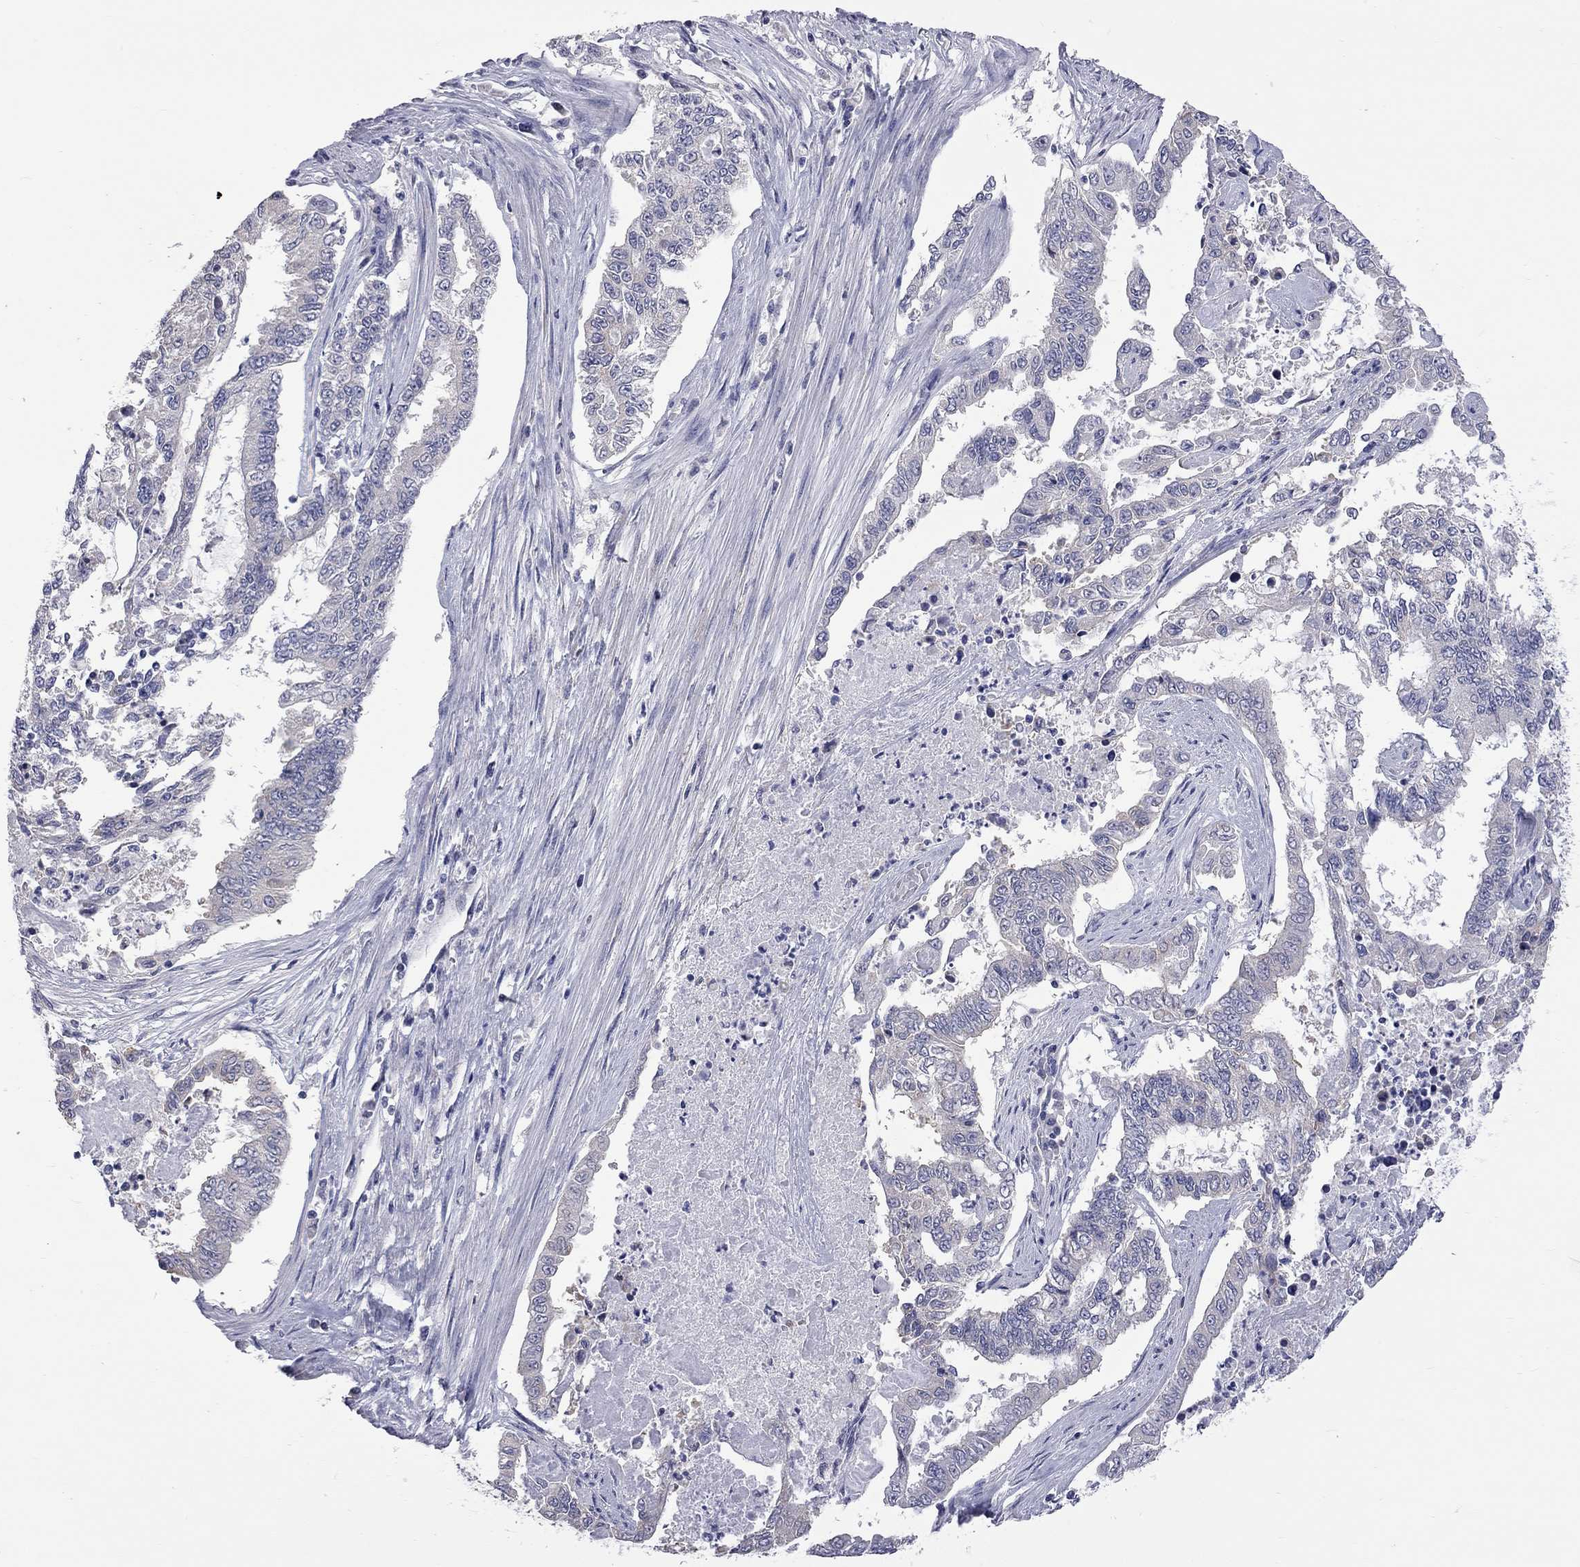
{"staining": {"intensity": "negative", "quantity": "none", "location": "none"}, "tissue": "endometrial cancer", "cell_type": "Tumor cells", "image_type": "cancer", "snomed": [{"axis": "morphology", "description": "Adenocarcinoma, NOS"}, {"axis": "topography", "description": "Uterus"}], "caption": "Immunohistochemical staining of endometrial cancer (adenocarcinoma) shows no significant expression in tumor cells.", "gene": "OPRK1", "patient": {"sex": "female", "age": 59}}